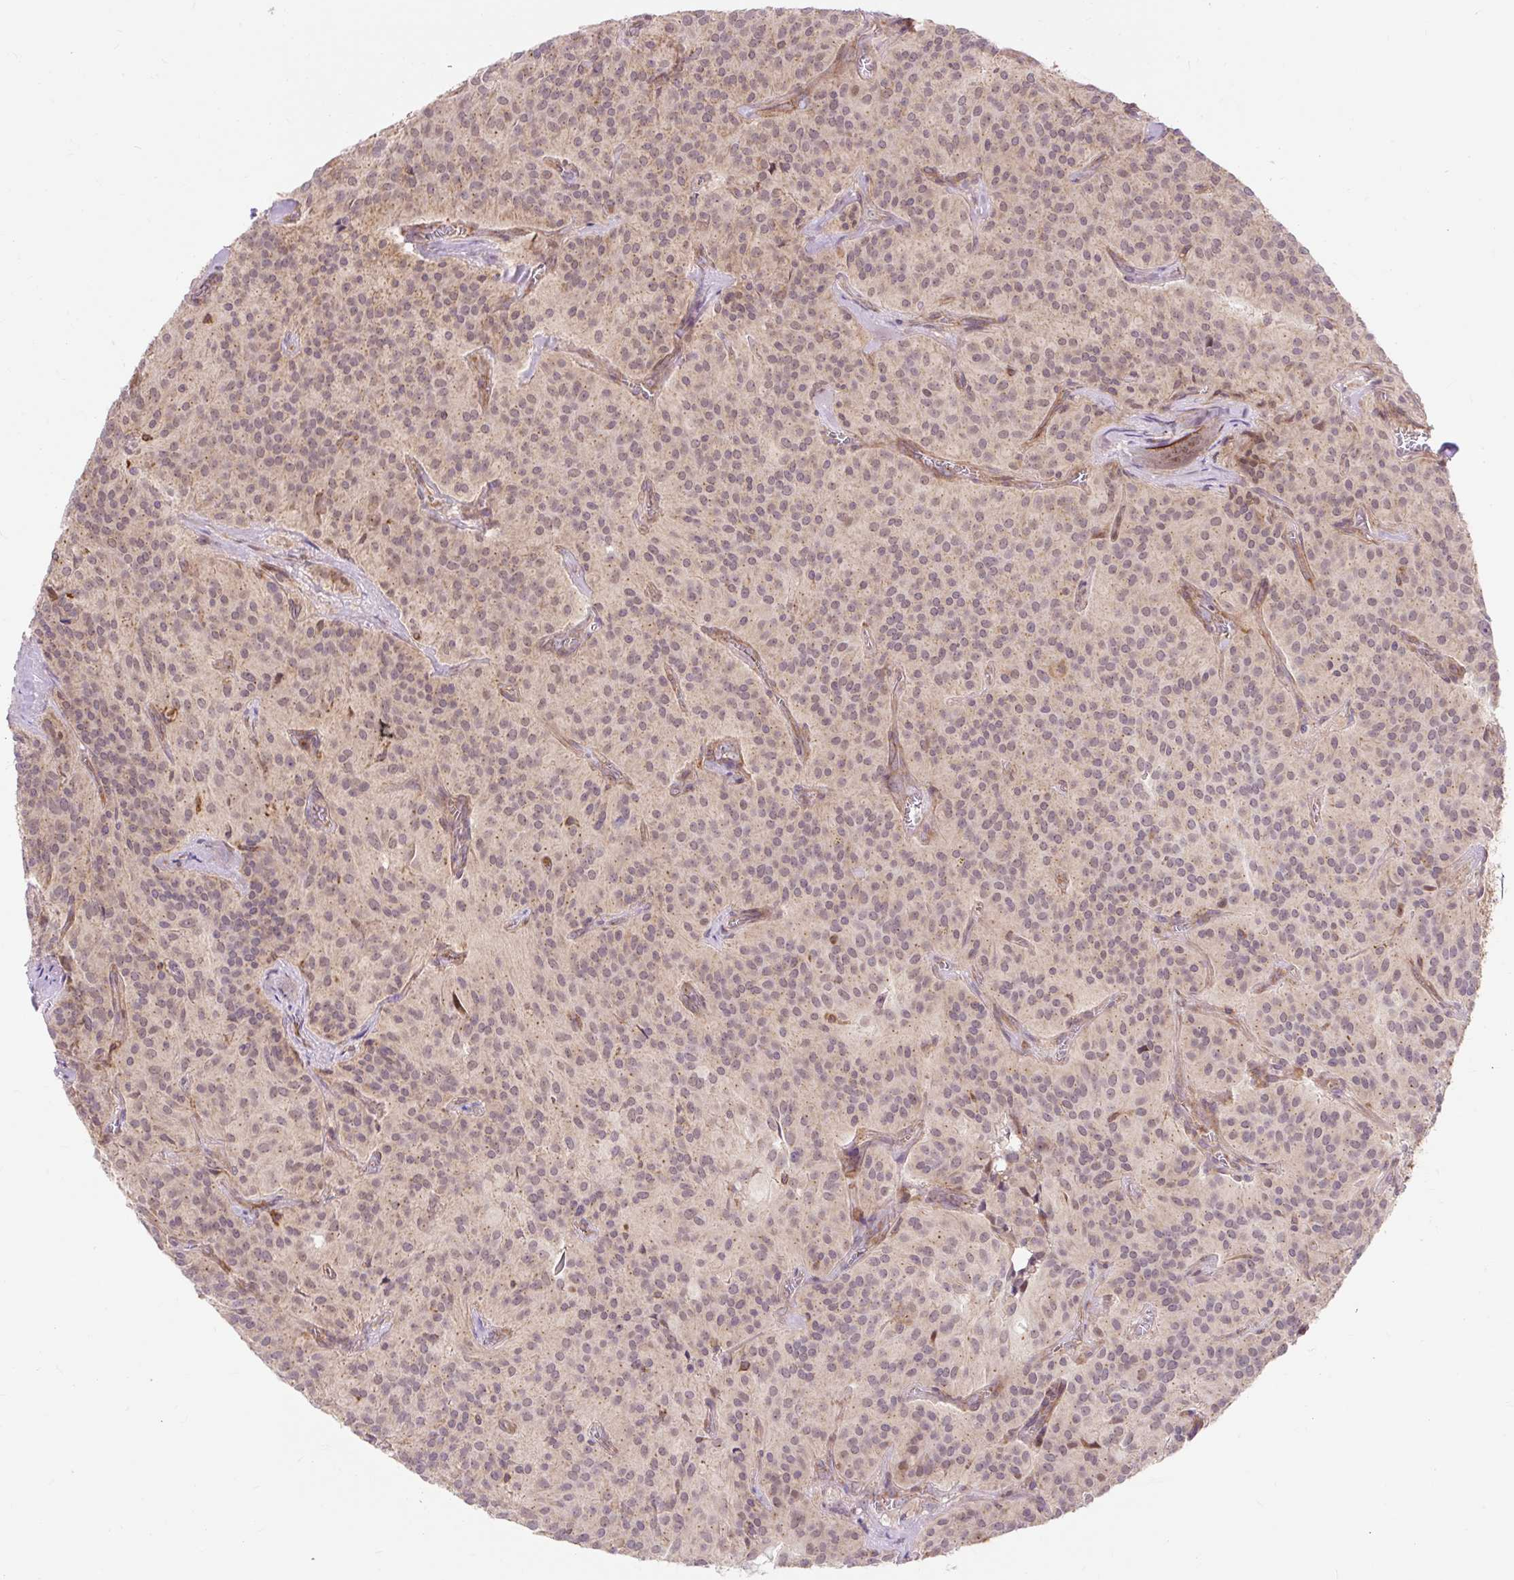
{"staining": {"intensity": "weak", "quantity": "25%-75%", "location": "cytoplasmic/membranous"}, "tissue": "glioma", "cell_type": "Tumor cells", "image_type": "cancer", "snomed": [{"axis": "morphology", "description": "Glioma, malignant, Low grade"}, {"axis": "topography", "description": "Brain"}], "caption": "Glioma stained for a protein reveals weak cytoplasmic/membranous positivity in tumor cells.", "gene": "TRIAP1", "patient": {"sex": "male", "age": 42}}